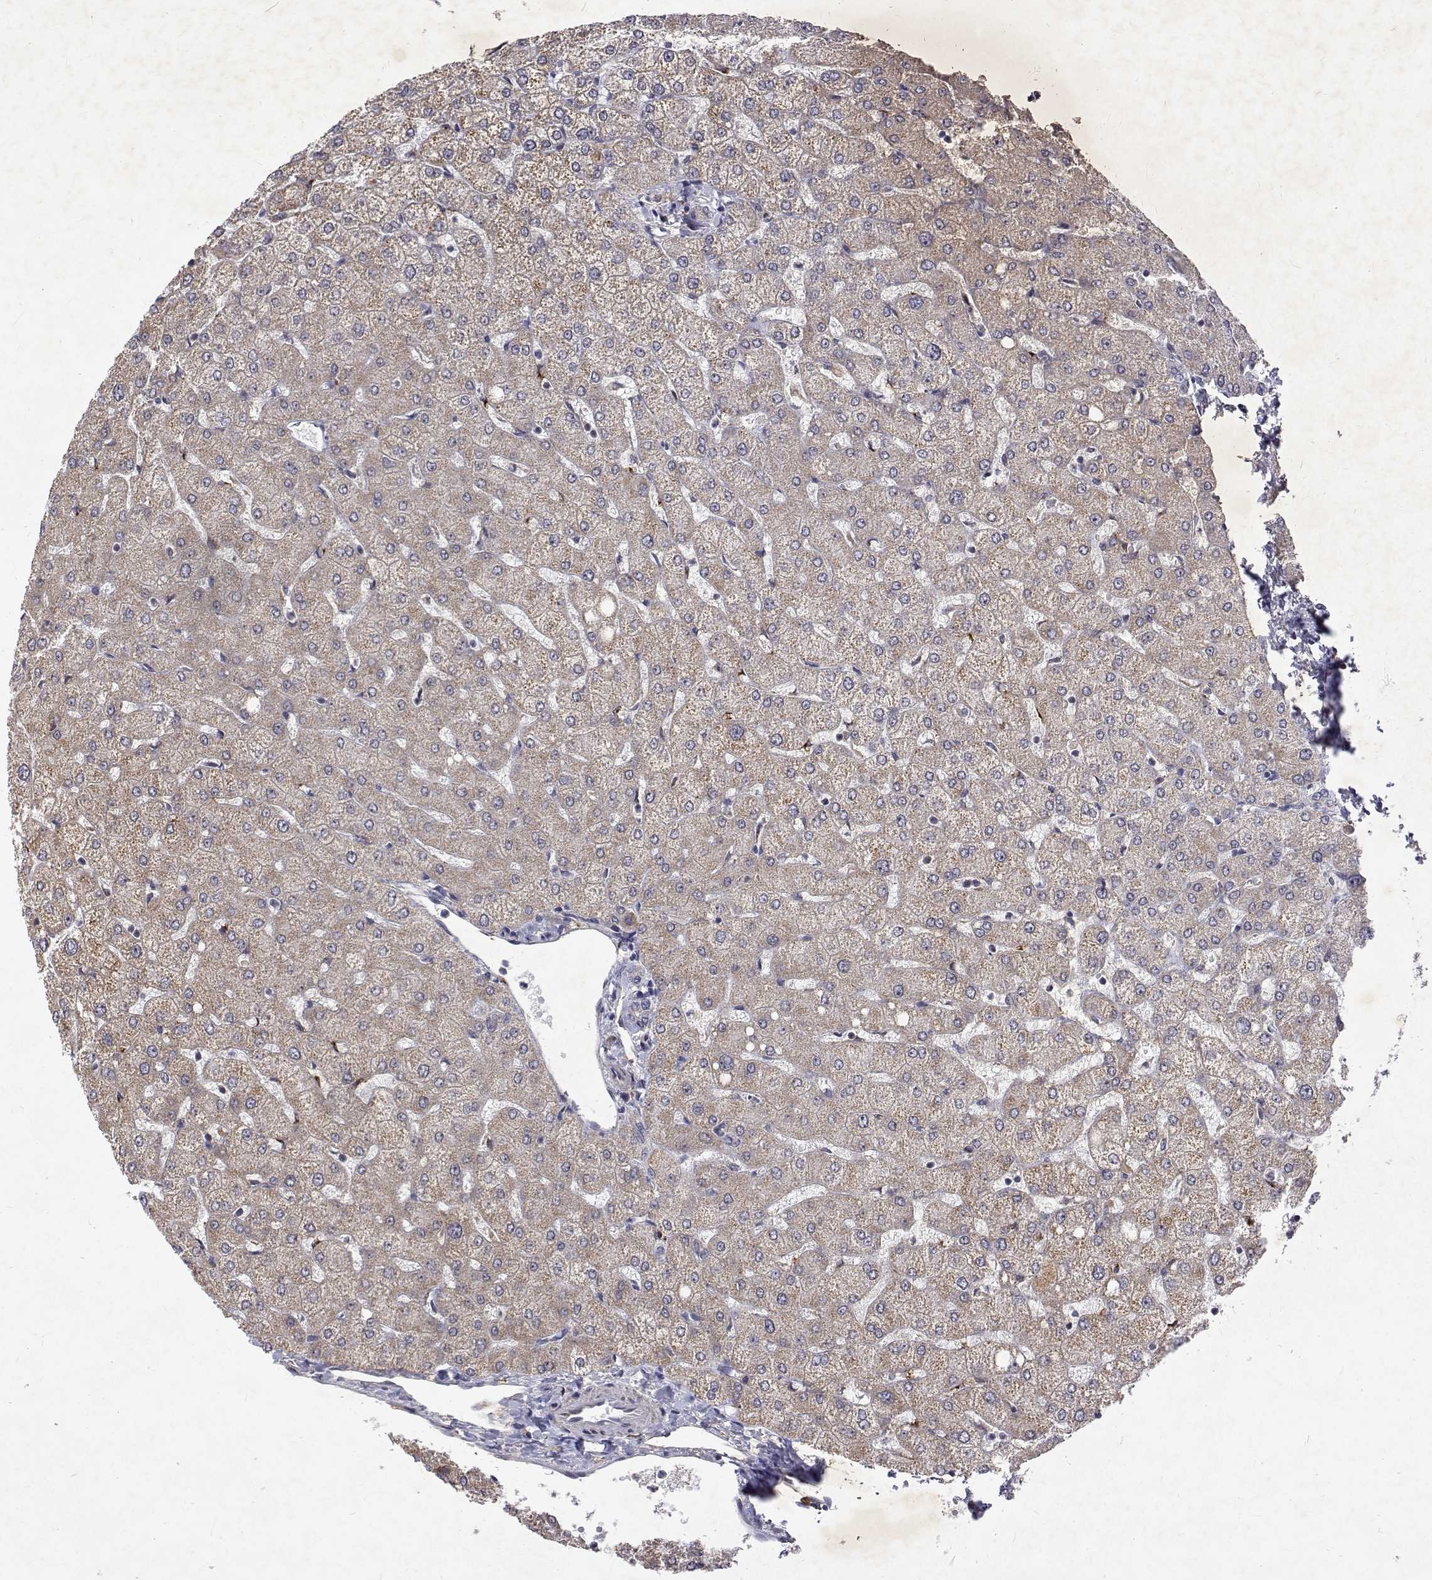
{"staining": {"intensity": "negative", "quantity": "none", "location": "none"}, "tissue": "liver", "cell_type": "Cholangiocytes", "image_type": "normal", "snomed": [{"axis": "morphology", "description": "Normal tissue, NOS"}, {"axis": "topography", "description": "Liver"}], "caption": "Immunohistochemistry (IHC) image of benign liver: liver stained with DAB (3,3'-diaminobenzidine) demonstrates no significant protein staining in cholangiocytes. (DAB (3,3'-diaminobenzidine) immunohistochemistry (IHC) visualized using brightfield microscopy, high magnification).", "gene": "ALKBH8", "patient": {"sex": "female", "age": 54}}